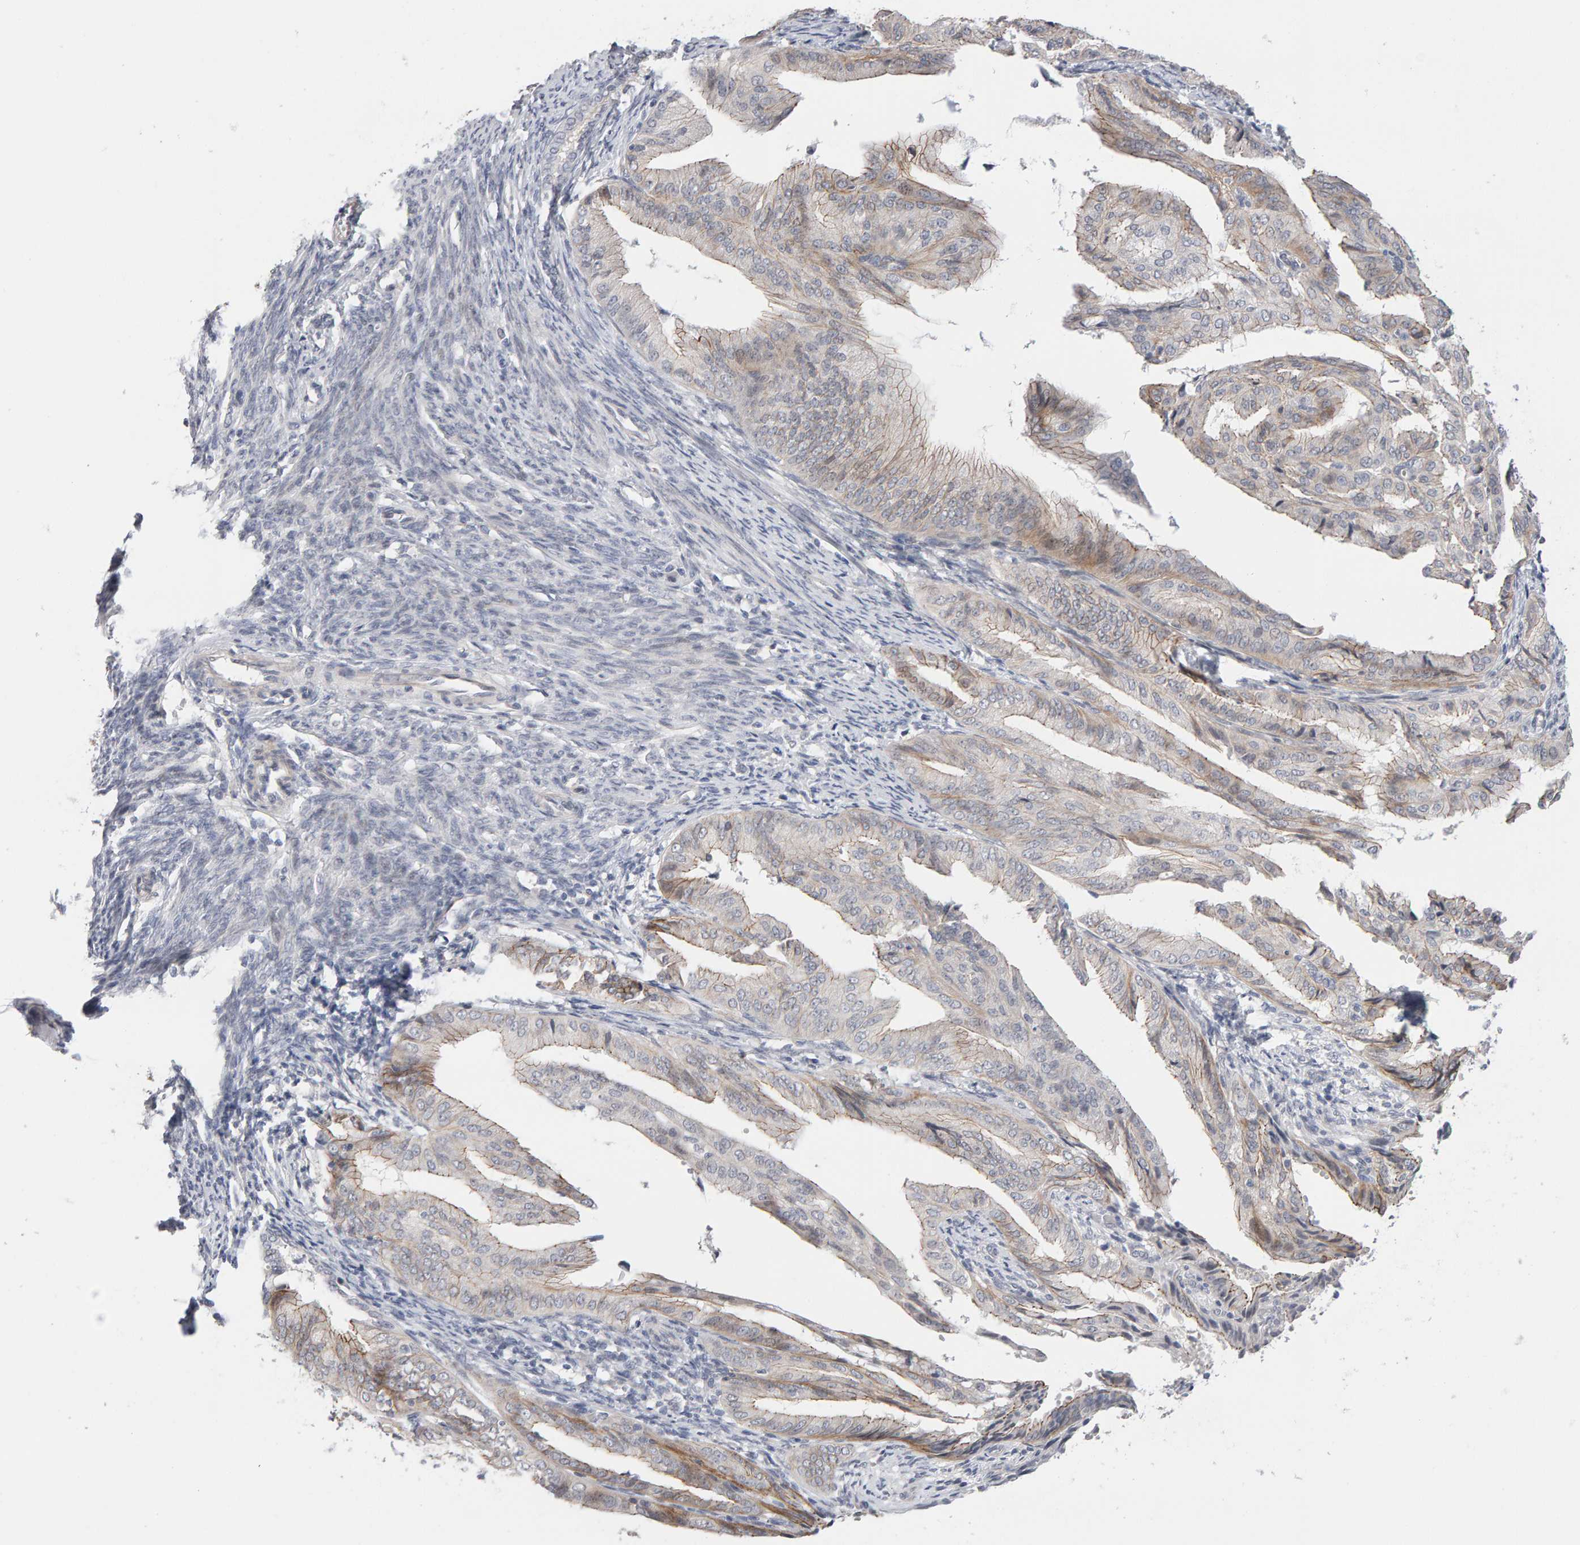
{"staining": {"intensity": "weak", "quantity": "25%-75%", "location": "cytoplasmic/membranous"}, "tissue": "endometrial cancer", "cell_type": "Tumor cells", "image_type": "cancer", "snomed": [{"axis": "morphology", "description": "Adenocarcinoma, NOS"}, {"axis": "topography", "description": "Endometrium"}], "caption": "IHC (DAB) staining of human endometrial cancer exhibits weak cytoplasmic/membranous protein positivity in approximately 25%-75% of tumor cells. IHC stains the protein of interest in brown and the nuclei are stained blue.", "gene": "HNF4A", "patient": {"sex": "female", "age": 58}}